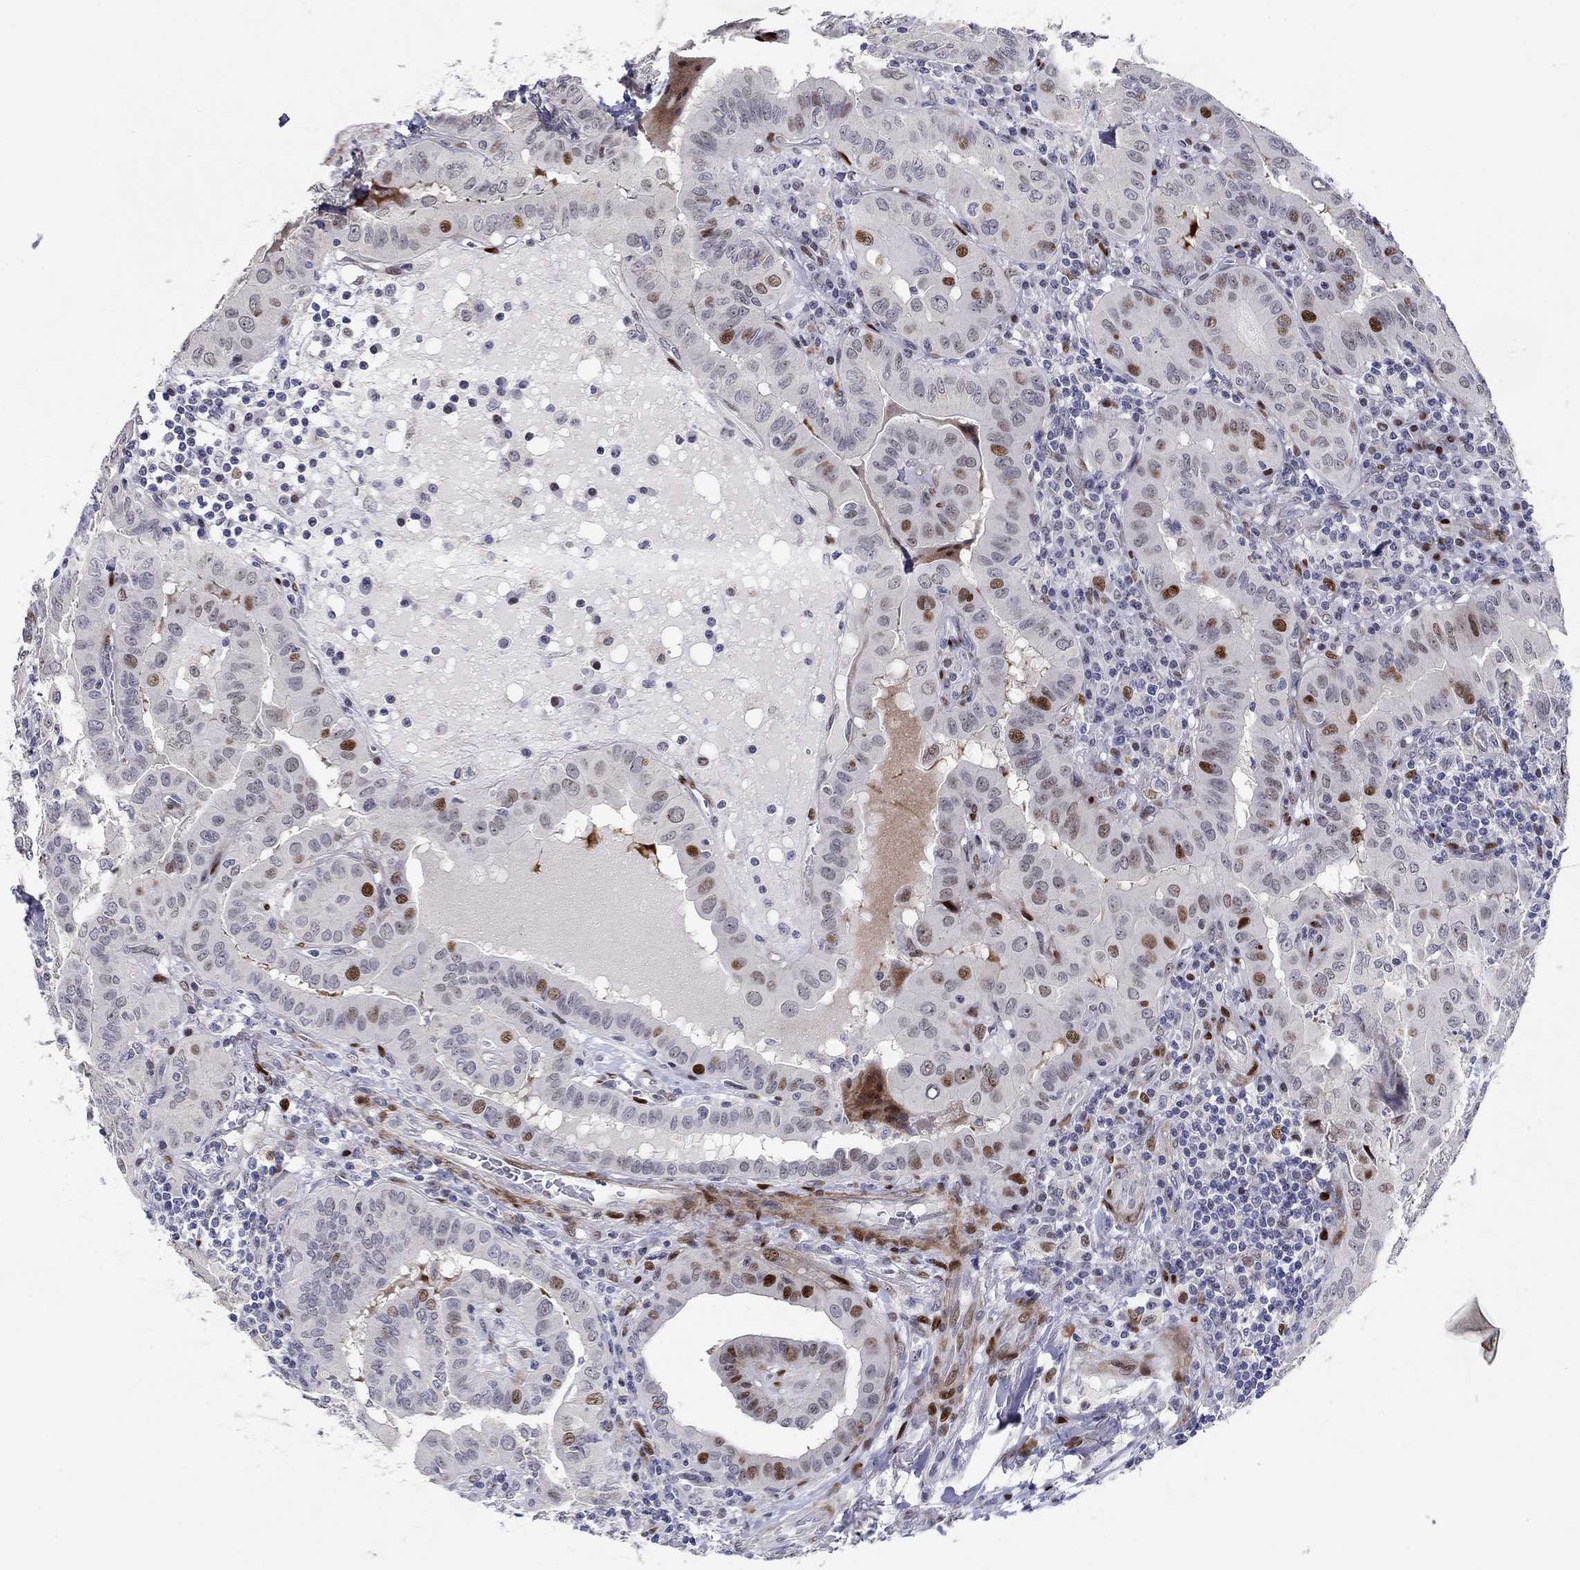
{"staining": {"intensity": "strong", "quantity": "<25%", "location": "nuclear"}, "tissue": "thyroid cancer", "cell_type": "Tumor cells", "image_type": "cancer", "snomed": [{"axis": "morphology", "description": "Papillary adenocarcinoma, NOS"}, {"axis": "topography", "description": "Thyroid gland"}], "caption": "The image demonstrates a brown stain indicating the presence of a protein in the nuclear of tumor cells in papillary adenocarcinoma (thyroid). The staining is performed using DAB brown chromogen to label protein expression. The nuclei are counter-stained blue using hematoxylin.", "gene": "RAPGEF5", "patient": {"sex": "female", "age": 37}}